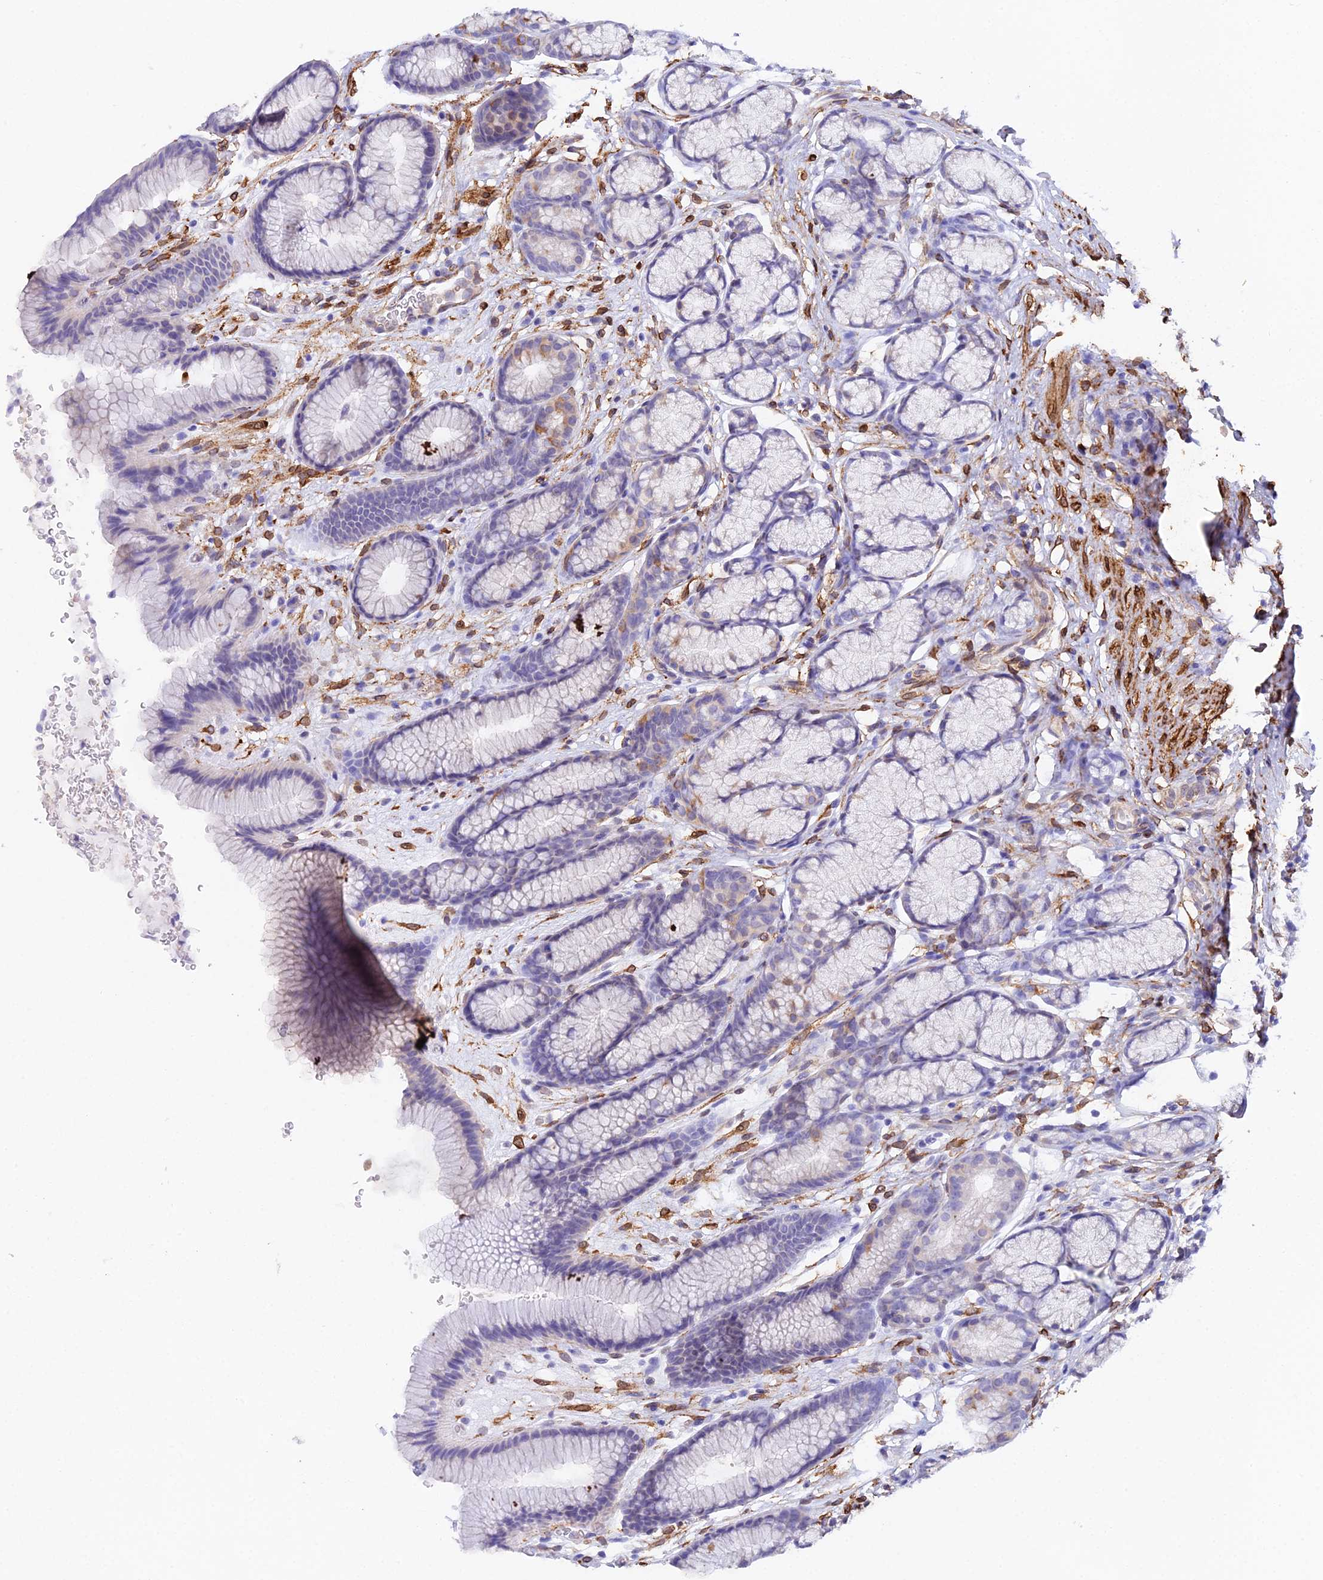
{"staining": {"intensity": "weak", "quantity": "<25%", "location": "cytoplasmic/membranous"}, "tissue": "stomach", "cell_type": "Glandular cells", "image_type": "normal", "snomed": [{"axis": "morphology", "description": "Normal tissue, NOS"}, {"axis": "topography", "description": "Stomach"}], "caption": "Normal stomach was stained to show a protein in brown. There is no significant expression in glandular cells.", "gene": "MXRA7", "patient": {"sex": "male", "age": 42}}